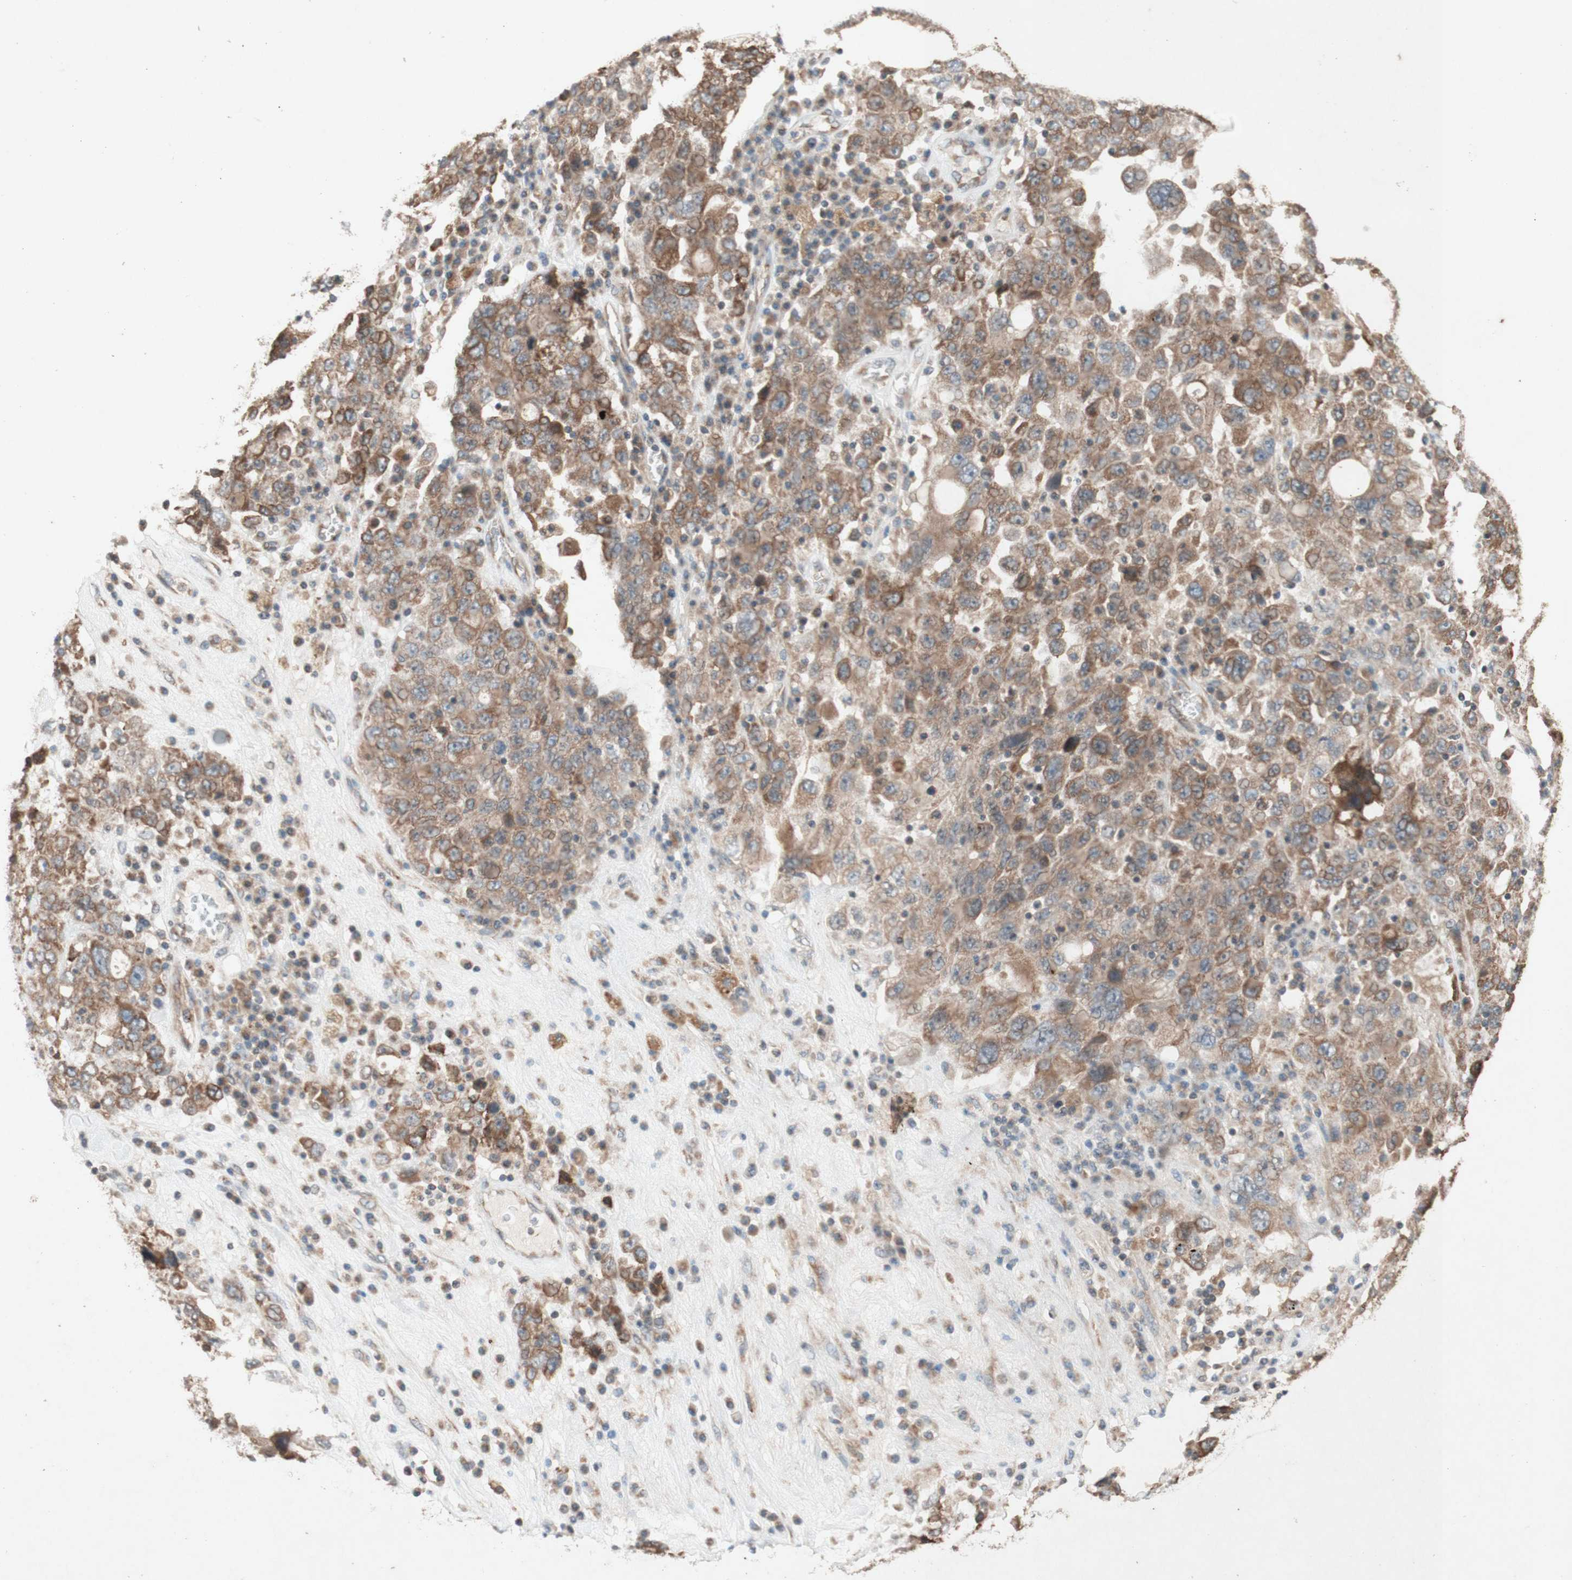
{"staining": {"intensity": "moderate", "quantity": ">75%", "location": "cytoplasmic/membranous"}, "tissue": "ovarian cancer", "cell_type": "Tumor cells", "image_type": "cancer", "snomed": [{"axis": "morphology", "description": "Carcinoma, endometroid"}, {"axis": "topography", "description": "Ovary"}], "caption": "Ovarian endometroid carcinoma was stained to show a protein in brown. There is medium levels of moderate cytoplasmic/membranous expression in approximately >75% of tumor cells.", "gene": "SOCS2", "patient": {"sex": "female", "age": 62}}